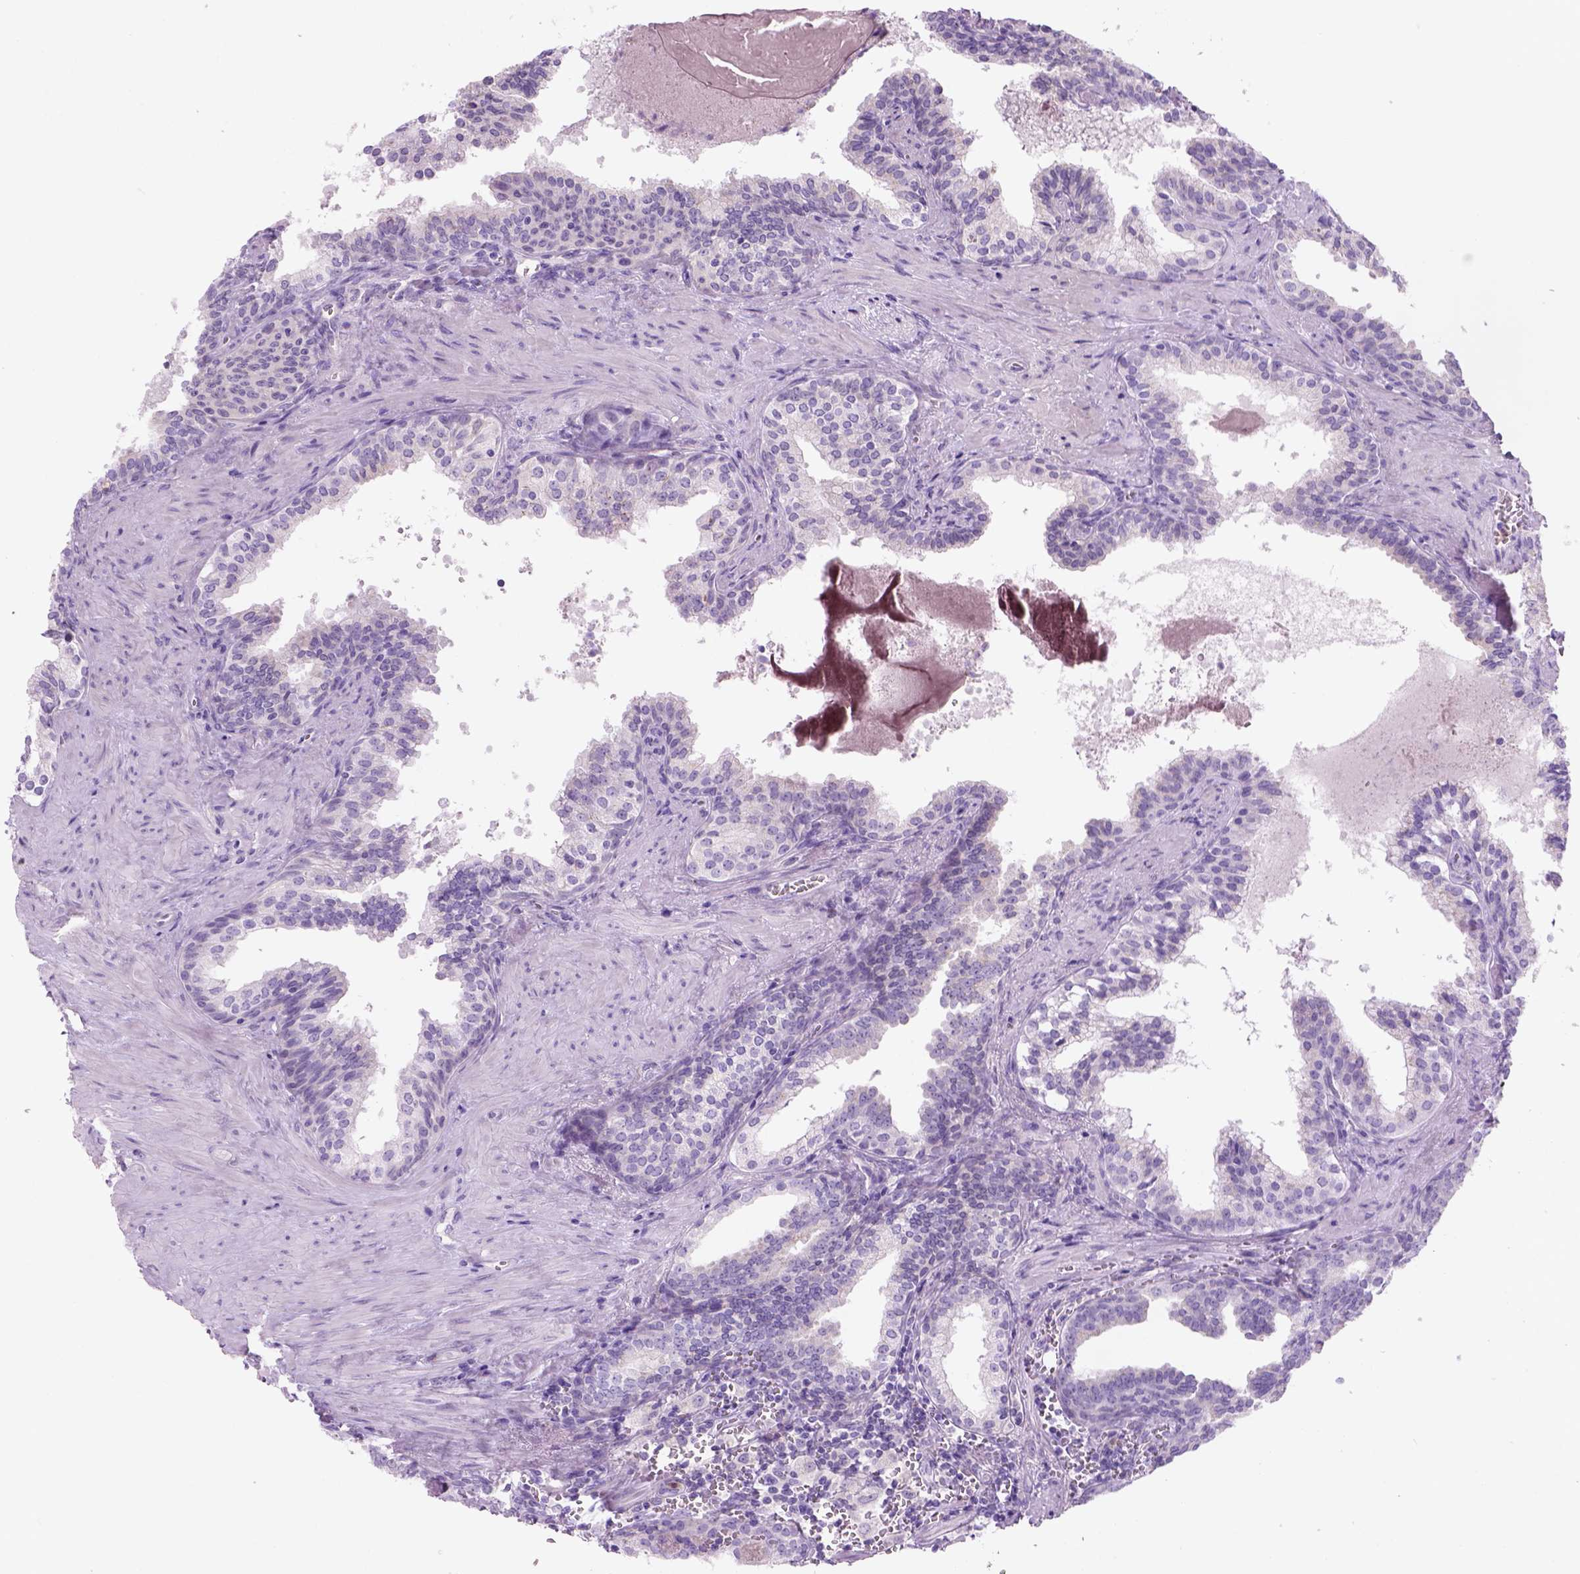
{"staining": {"intensity": "negative", "quantity": "none", "location": "none"}, "tissue": "prostate cancer", "cell_type": "Tumor cells", "image_type": "cancer", "snomed": [{"axis": "morphology", "description": "Adenocarcinoma, High grade"}, {"axis": "topography", "description": "Prostate"}], "caption": "High power microscopy micrograph of an immunohistochemistry (IHC) image of prostate cancer, revealing no significant positivity in tumor cells.", "gene": "CD84", "patient": {"sex": "male", "age": 68}}